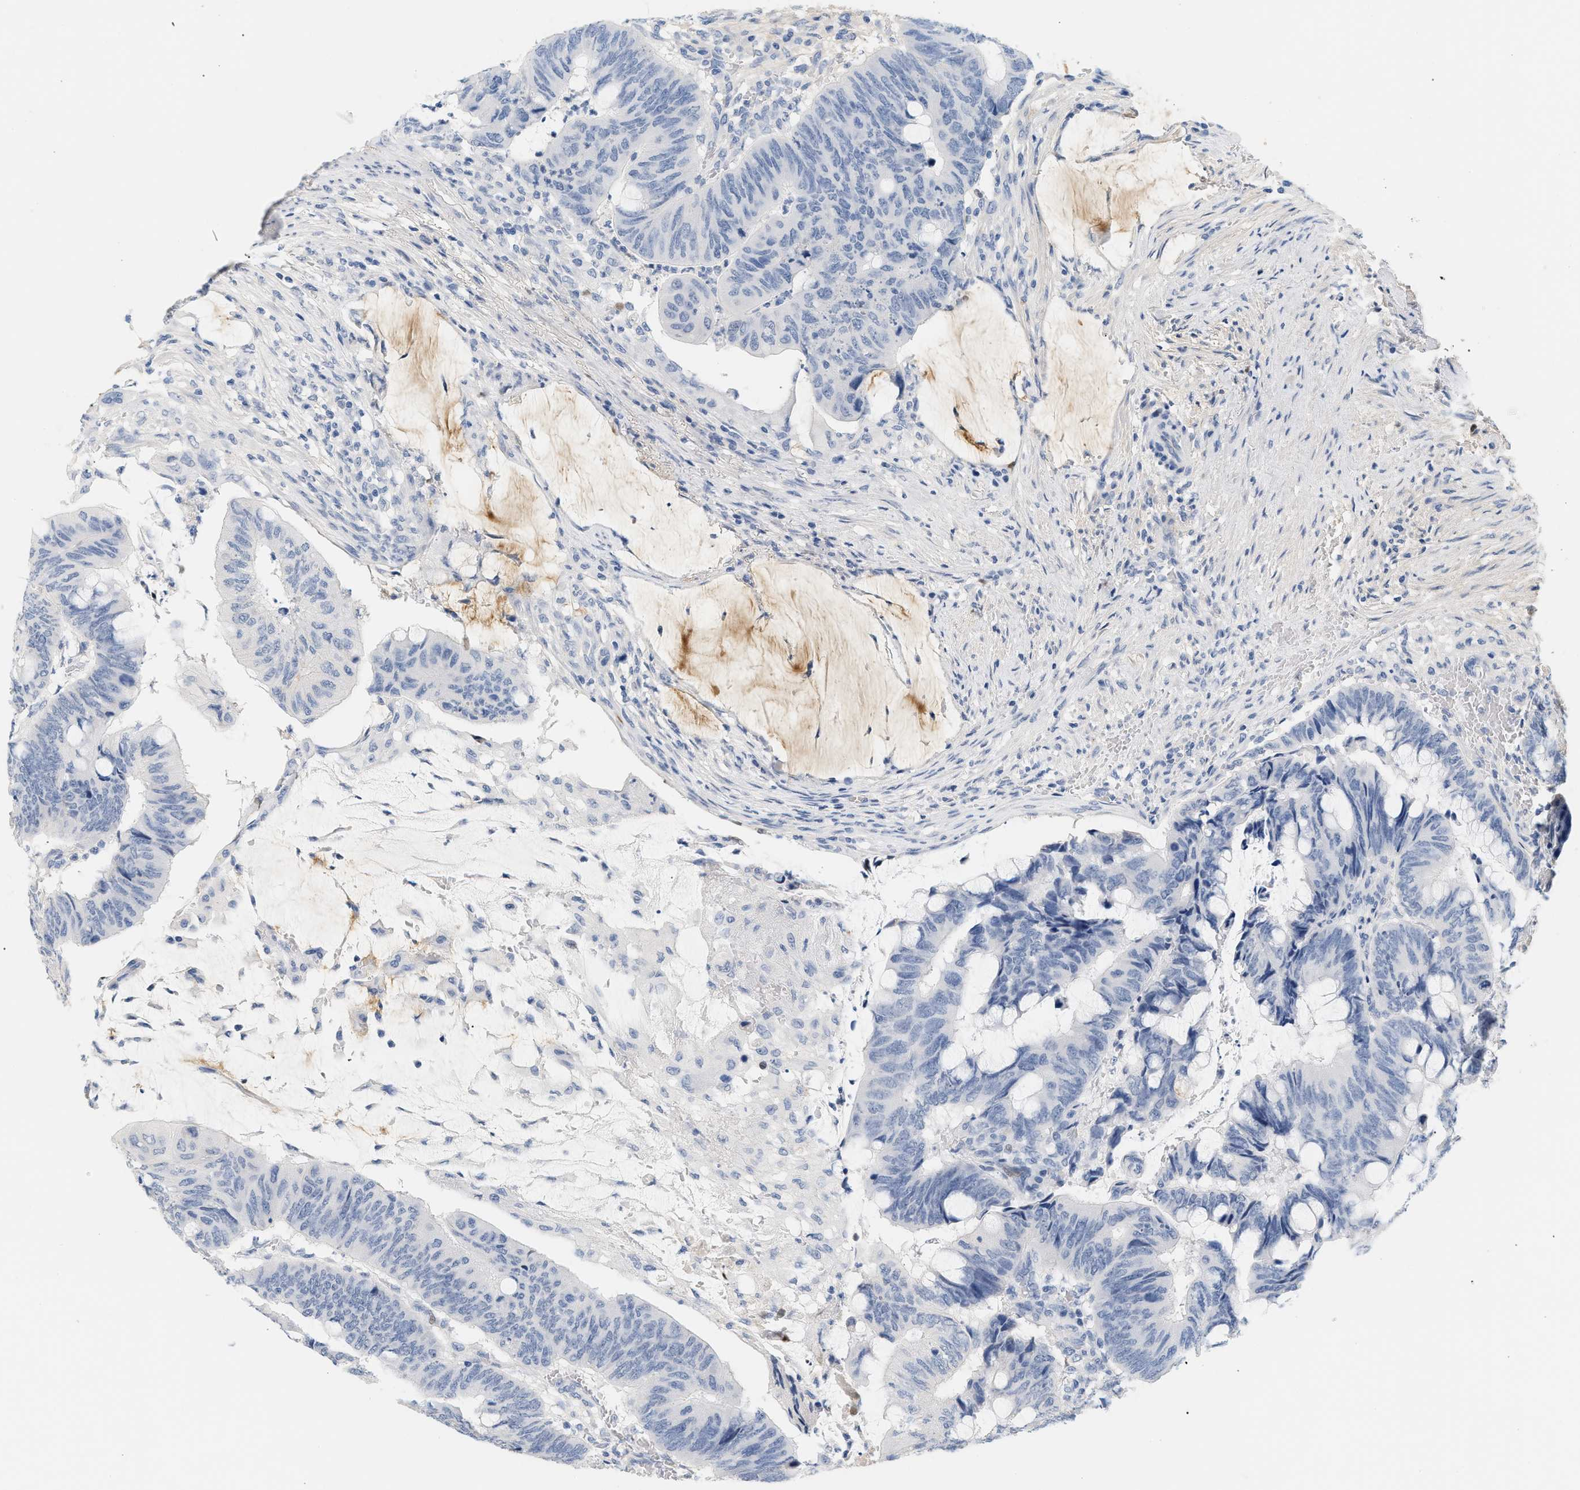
{"staining": {"intensity": "negative", "quantity": "none", "location": "none"}, "tissue": "colorectal cancer", "cell_type": "Tumor cells", "image_type": "cancer", "snomed": [{"axis": "morphology", "description": "Normal tissue, NOS"}, {"axis": "morphology", "description": "Adenocarcinoma, NOS"}, {"axis": "topography", "description": "Rectum"}, {"axis": "topography", "description": "Peripheral nerve tissue"}], "caption": "Tumor cells show no significant staining in colorectal cancer (adenocarcinoma).", "gene": "CFH", "patient": {"sex": "male", "age": 92}}